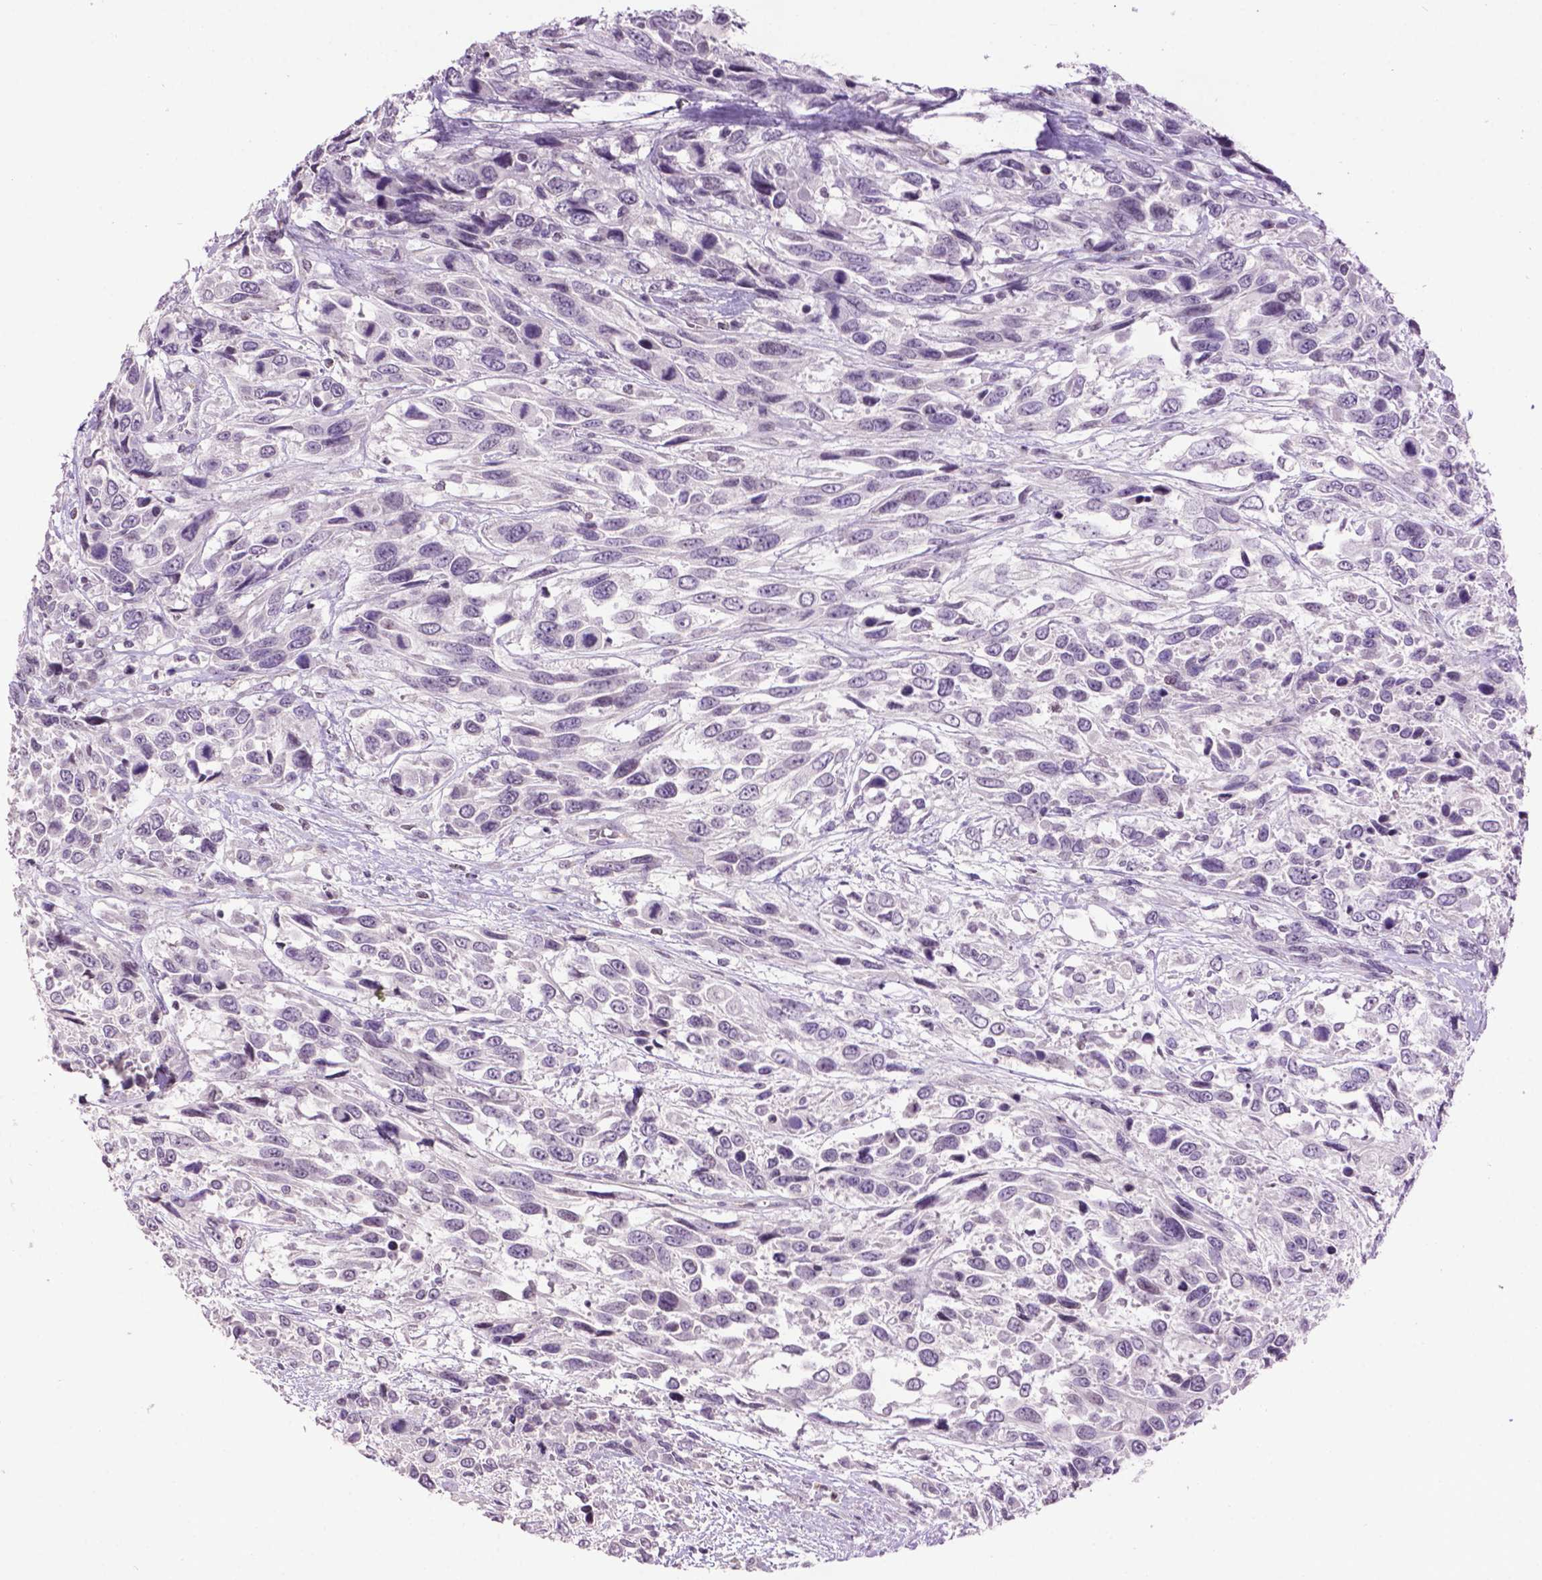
{"staining": {"intensity": "negative", "quantity": "none", "location": "none"}, "tissue": "urothelial cancer", "cell_type": "Tumor cells", "image_type": "cancer", "snomed": [{"axis": "morphology", "description": "Urothelial carcinoma, High grade"}, {"axis": "topography", "description": "Urinary bladder"}], "caption": "An immunohistochemistry histopathology image of urothelial cancer is shown. There is no staining in tumor cells of urothelial cancer.", "gene": "TH", "patient": {"sex": "female", "age": 70}}